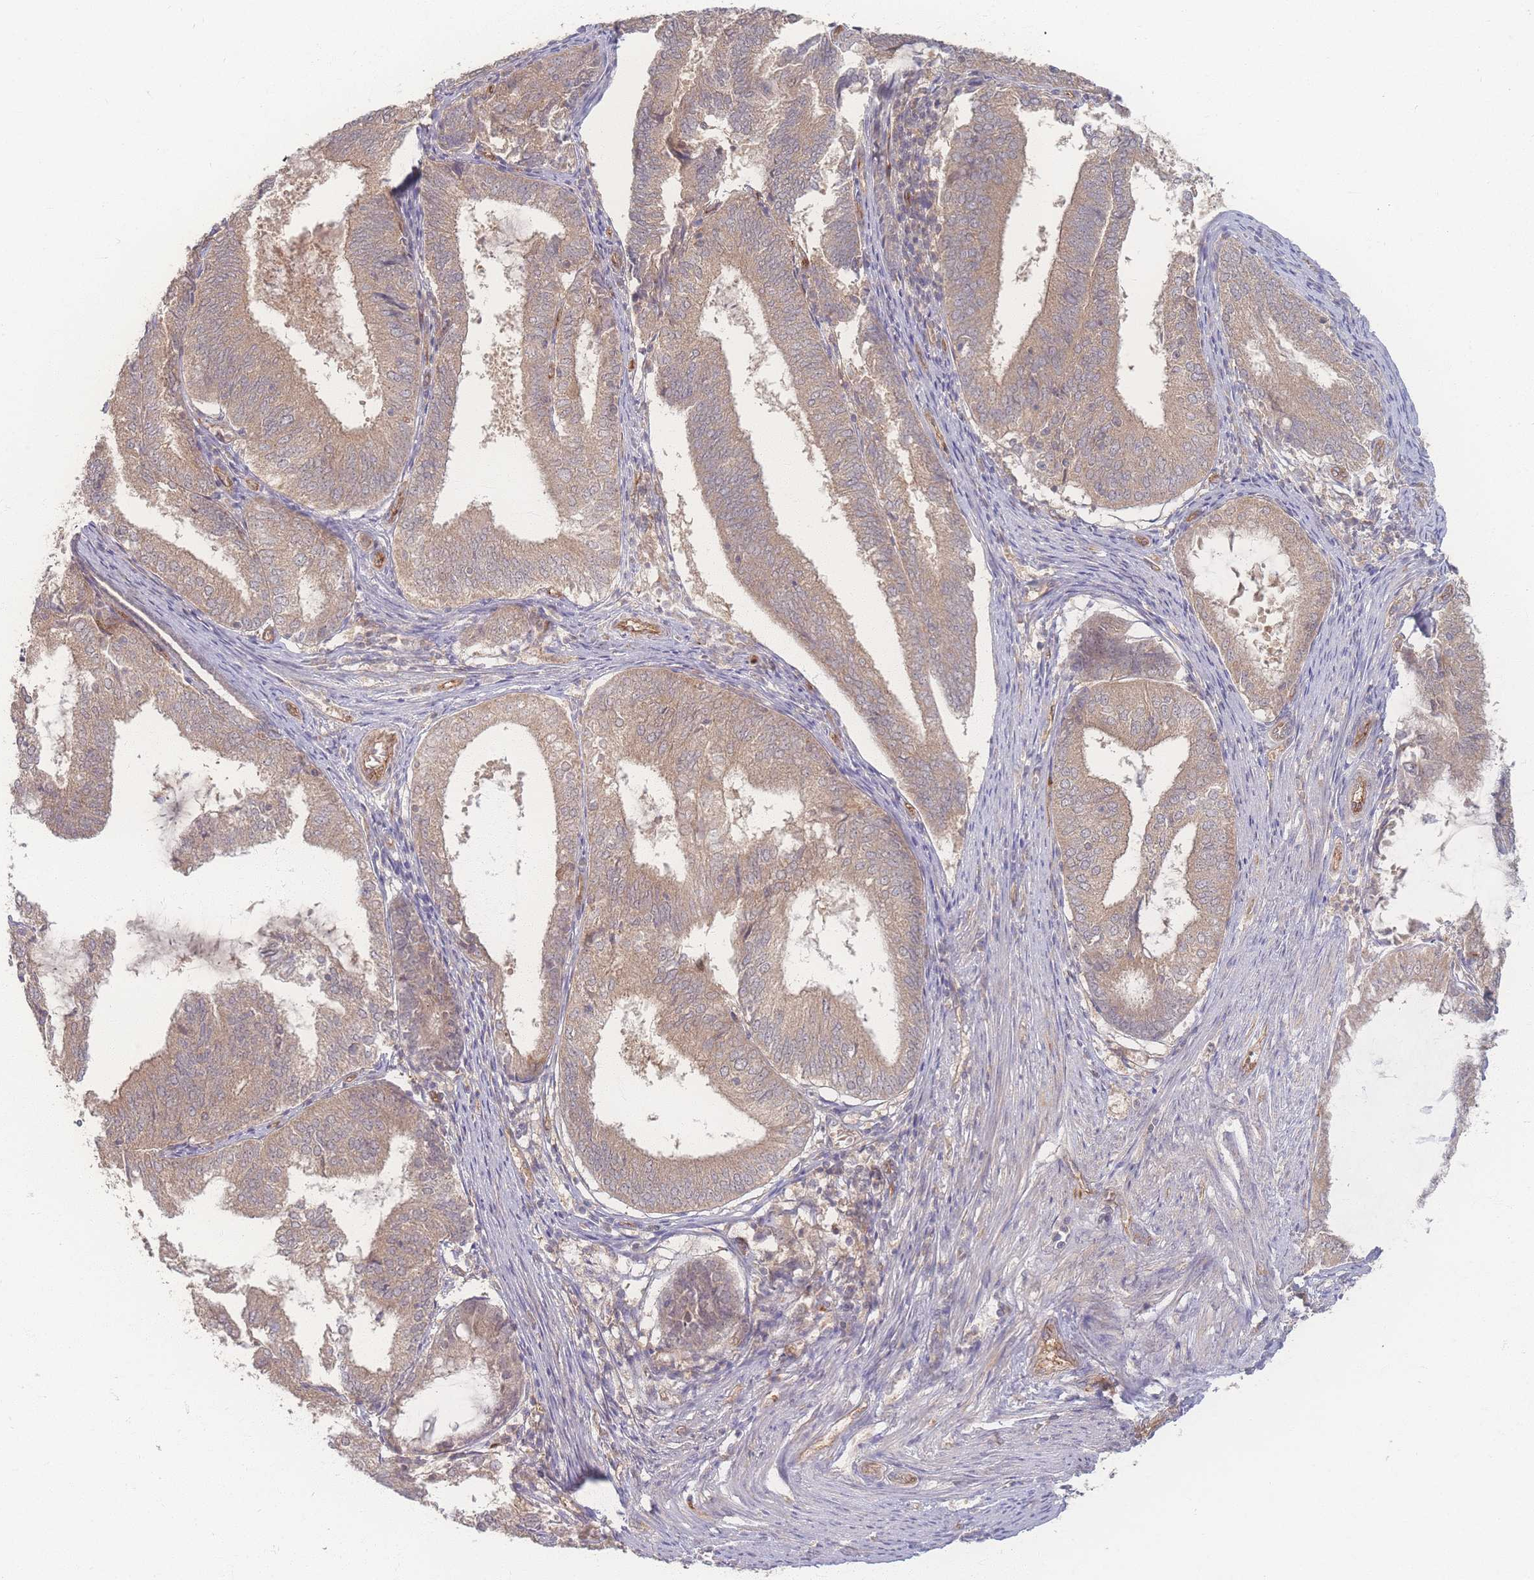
{"staining": {"intensity": "weak", "quantity": ">75%", "location": "cytoplasmic/membranous"}, "tissue": "endometrial cancer", "cell_type": "Tumor cells", "image_type": "cancer", "snomed": [{"axis": "morphology", "description": "Adenocarcinoma, NOS"}, {"axis": "topography", "description": "Endometrium"}], "caption": "Immunohistochemical staining of human endometrial cancer (adenocarcinoma) displays low levels of weak cytoplasmic/membranous staining in about >75% of tumor cells. (Brightfield microscopy of DAB IHC at high magnification).", "gene": "INSR", "patient": {"sex": "female", "age": 81}}